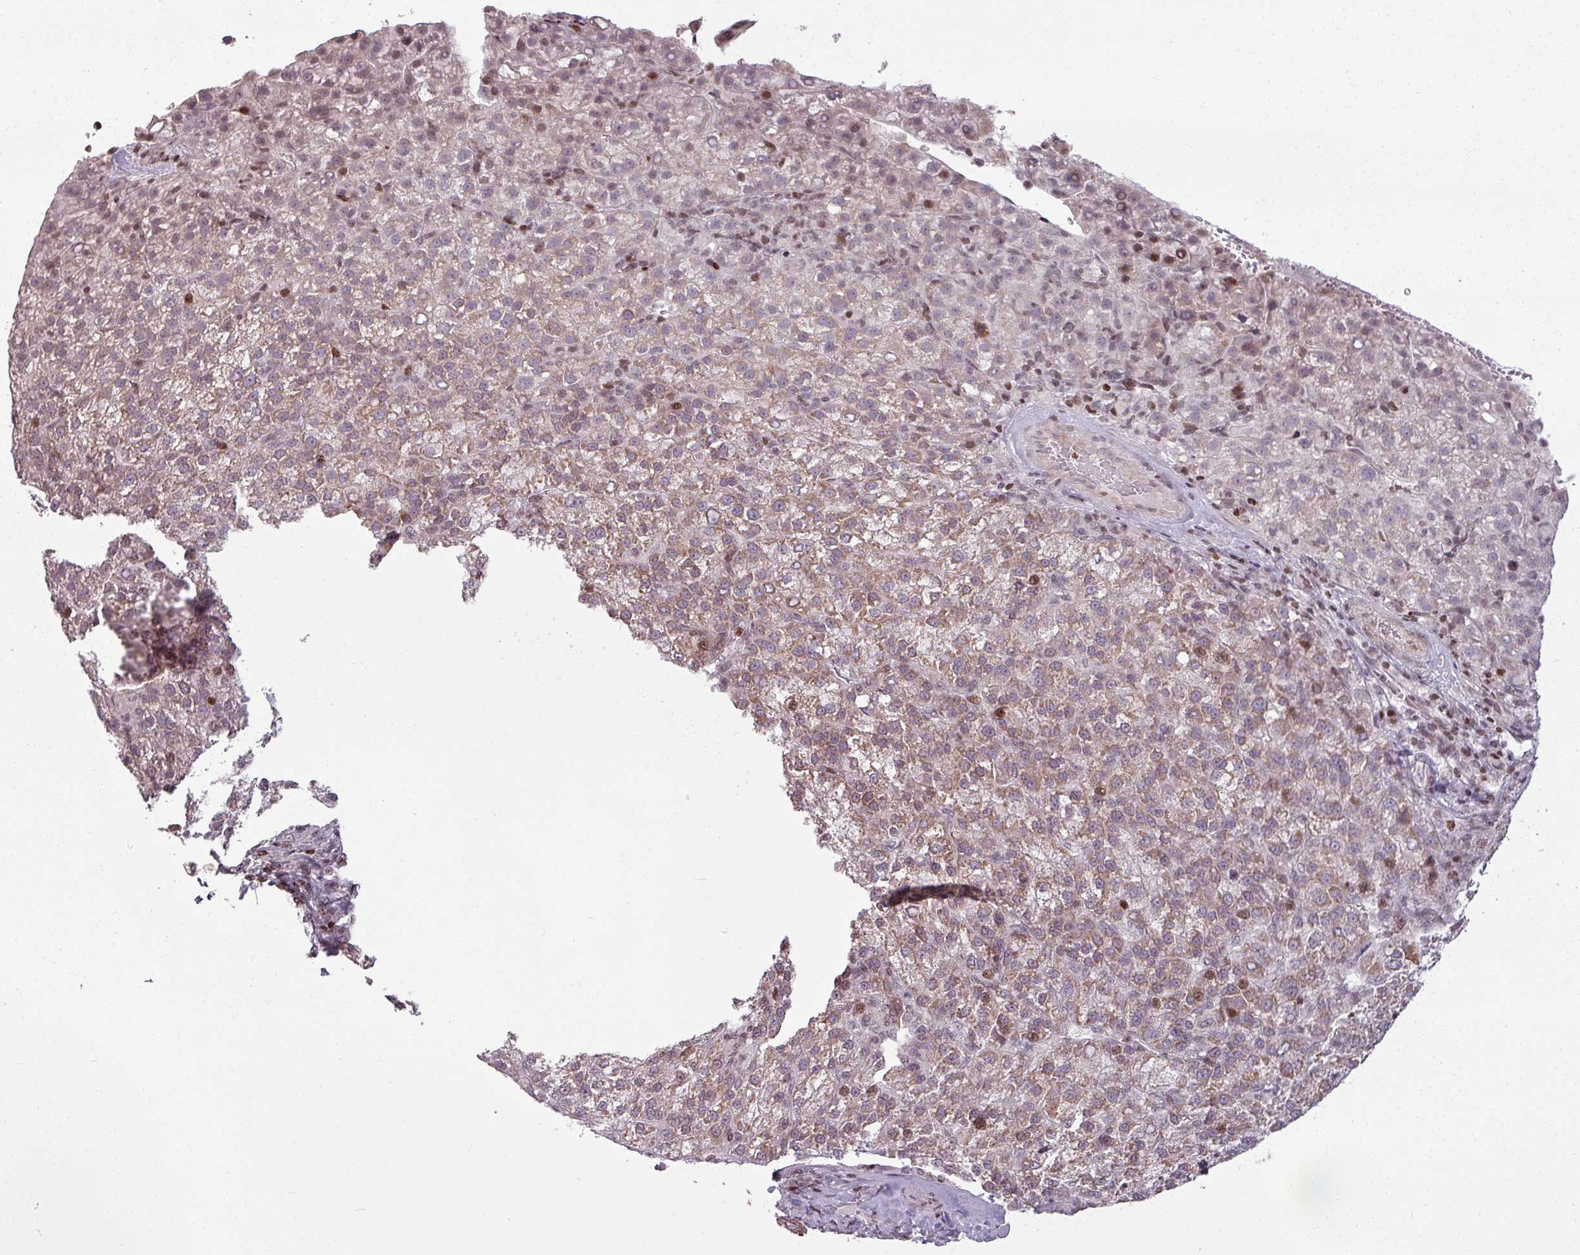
{"staining": {"intensity": "weak", "quantity": ">75%", "location": "cytoplasmic/membranous"}, "tissue": "liver cancer", "cell_type": "Tumor cells", "image_type": "cancer", "snomed": [{"axis": "morphology", "description": "Carcinoma, Hepatocellular, NOS"}, {"axis": "topography", "description": "Liver"}], "caption": "Immunohistochemical staining of human liver cancer displays weak cytoplasmic/membranous protein staining in about >75% of tumor cells.", "gene": "NCOR1", "patient": {"sex": "female", "age": 58}}